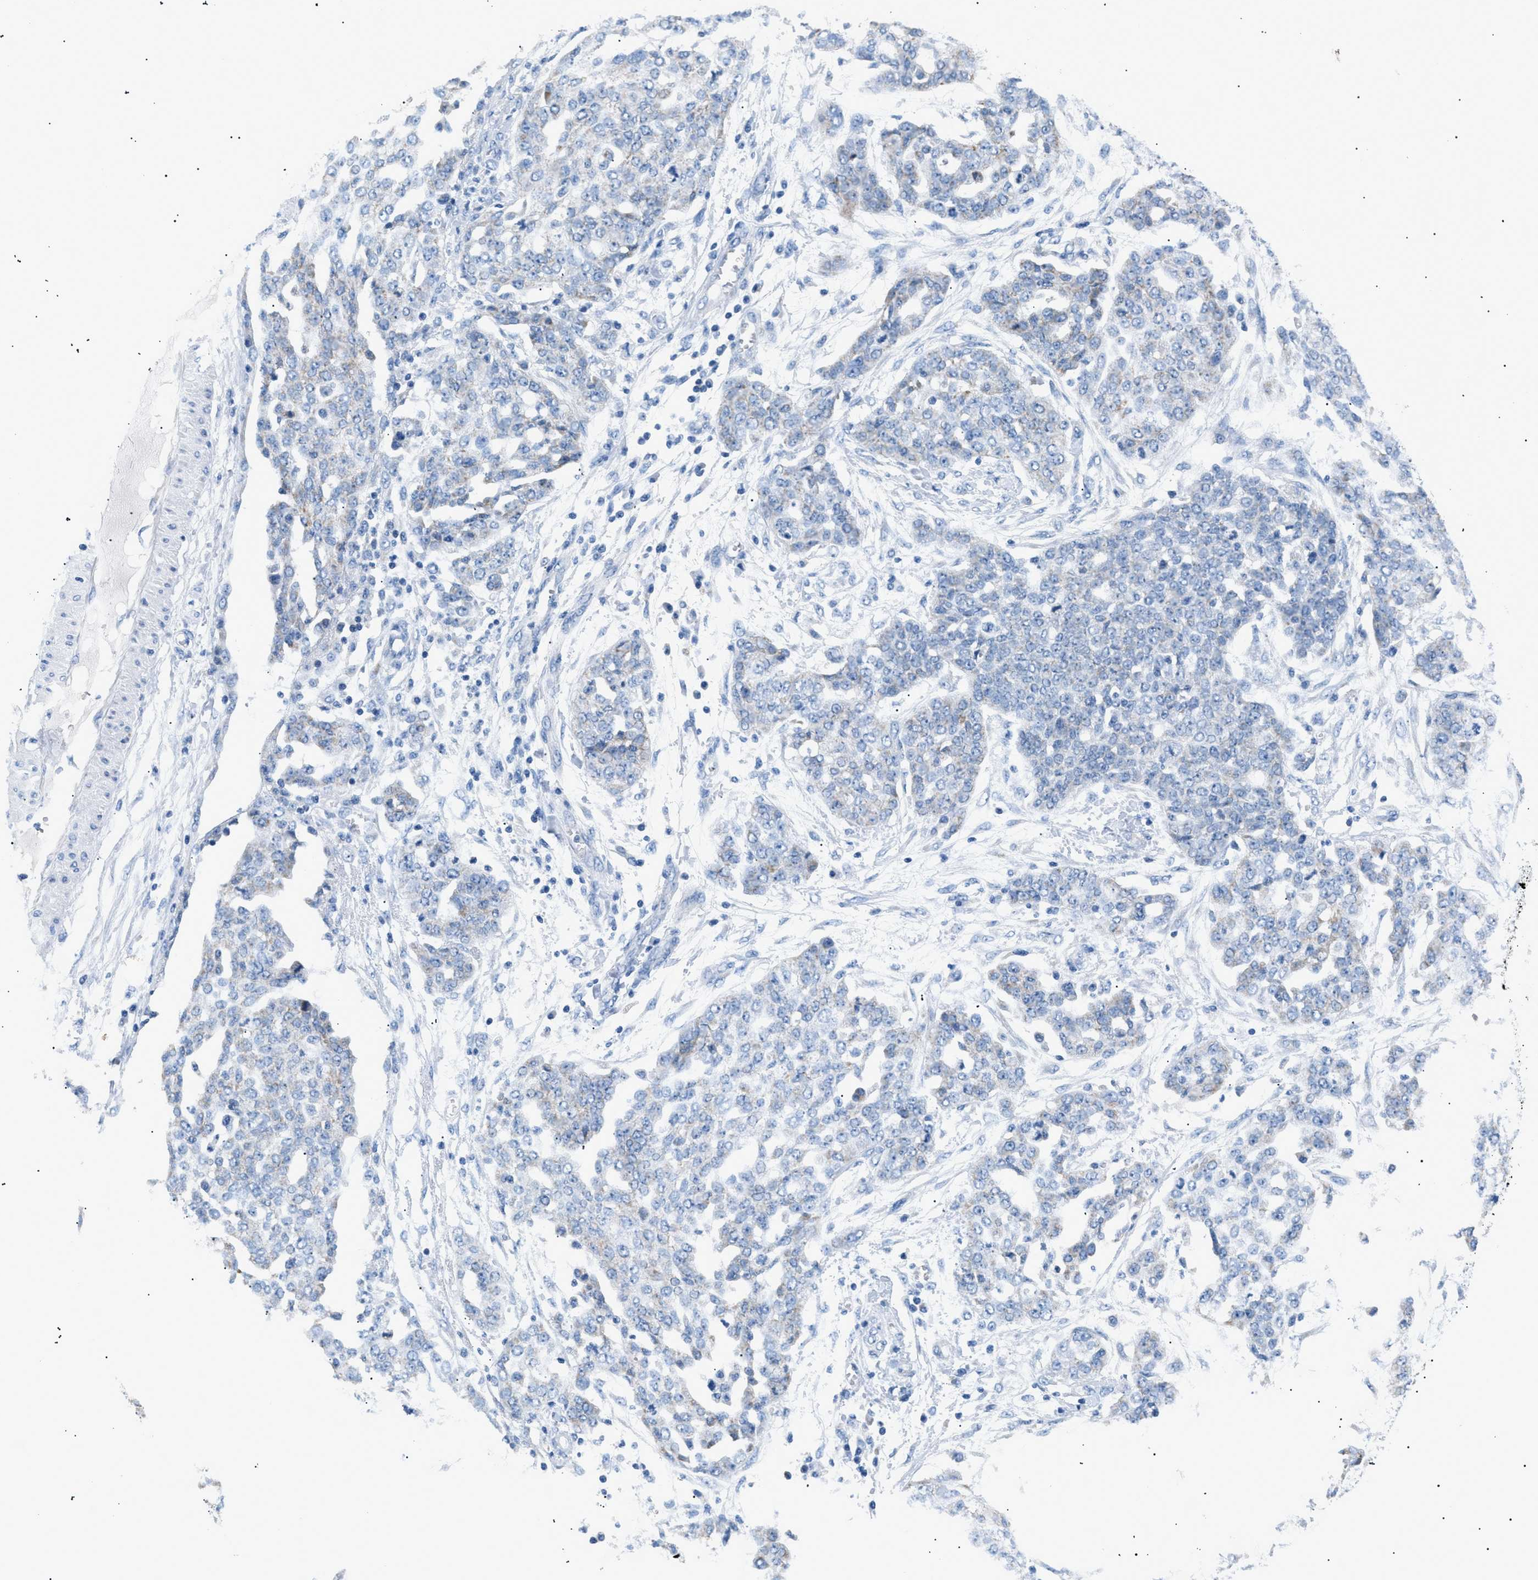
{"staining": {"intensity": "negative", "quantity": "none", "location": "none"}, "tissue": "ovarian cancer", "cell_type": "Tumor cells", "image_type": "cancer", "snomed": [{"axis": "morphology", "description": "Cystadenocarcinoma, serous, NOS"}, {"axis": "topography", "description": "Soft tissue"}, {"axis": "topography", "description": "Ovary"}], "caption": "An immunohistochemistry (IHC) histopathology image of ovarian serous cystadenocarcinoma is shown. There is no staining in tumor cells of ovarian serous cystadenocarcinoma.", "gene": "ILDR1", "patient": {"sex": "female", "age": 57}}